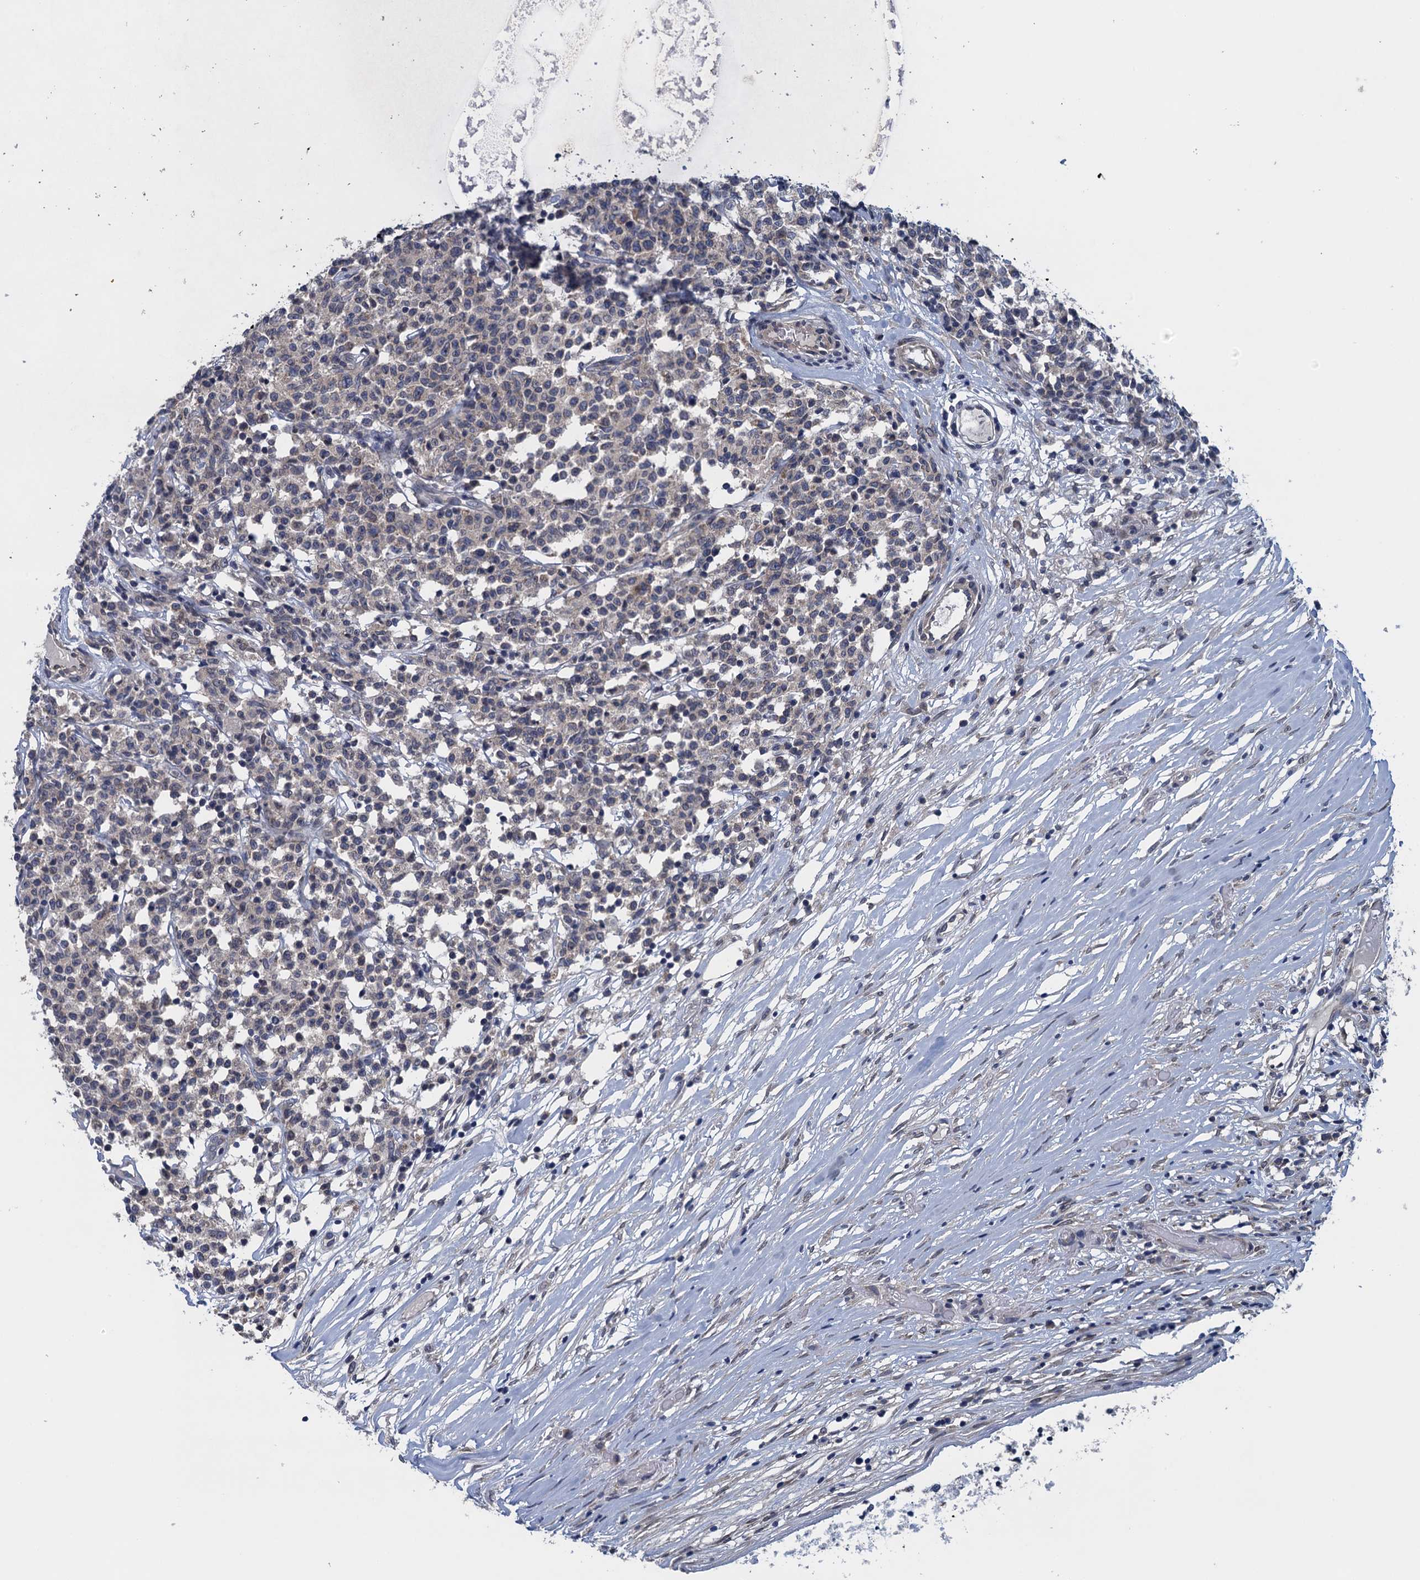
{"staining": {"intensity": "negative", "quantity": "none", "location": "none"}, "tissue": "lymphoma", "cell_type": "Tumor cells", "image_type": "cancer", "snomed": [{"axis": "morphology", "description": "Malignant lymphoma, non-Hodgkin's type, Low grade"}, {"axis": "topography", "description": "Small intestine"}], "caption": "IHC of malignant lymphoma, non-Hodgkin's type (low-grade) shows no expression in tumor cells. (DAB IHC visualized using brightfield microscopy, high magnification).", "gene": "CTU2", "patient": {"sex": "female", "age": 59}}